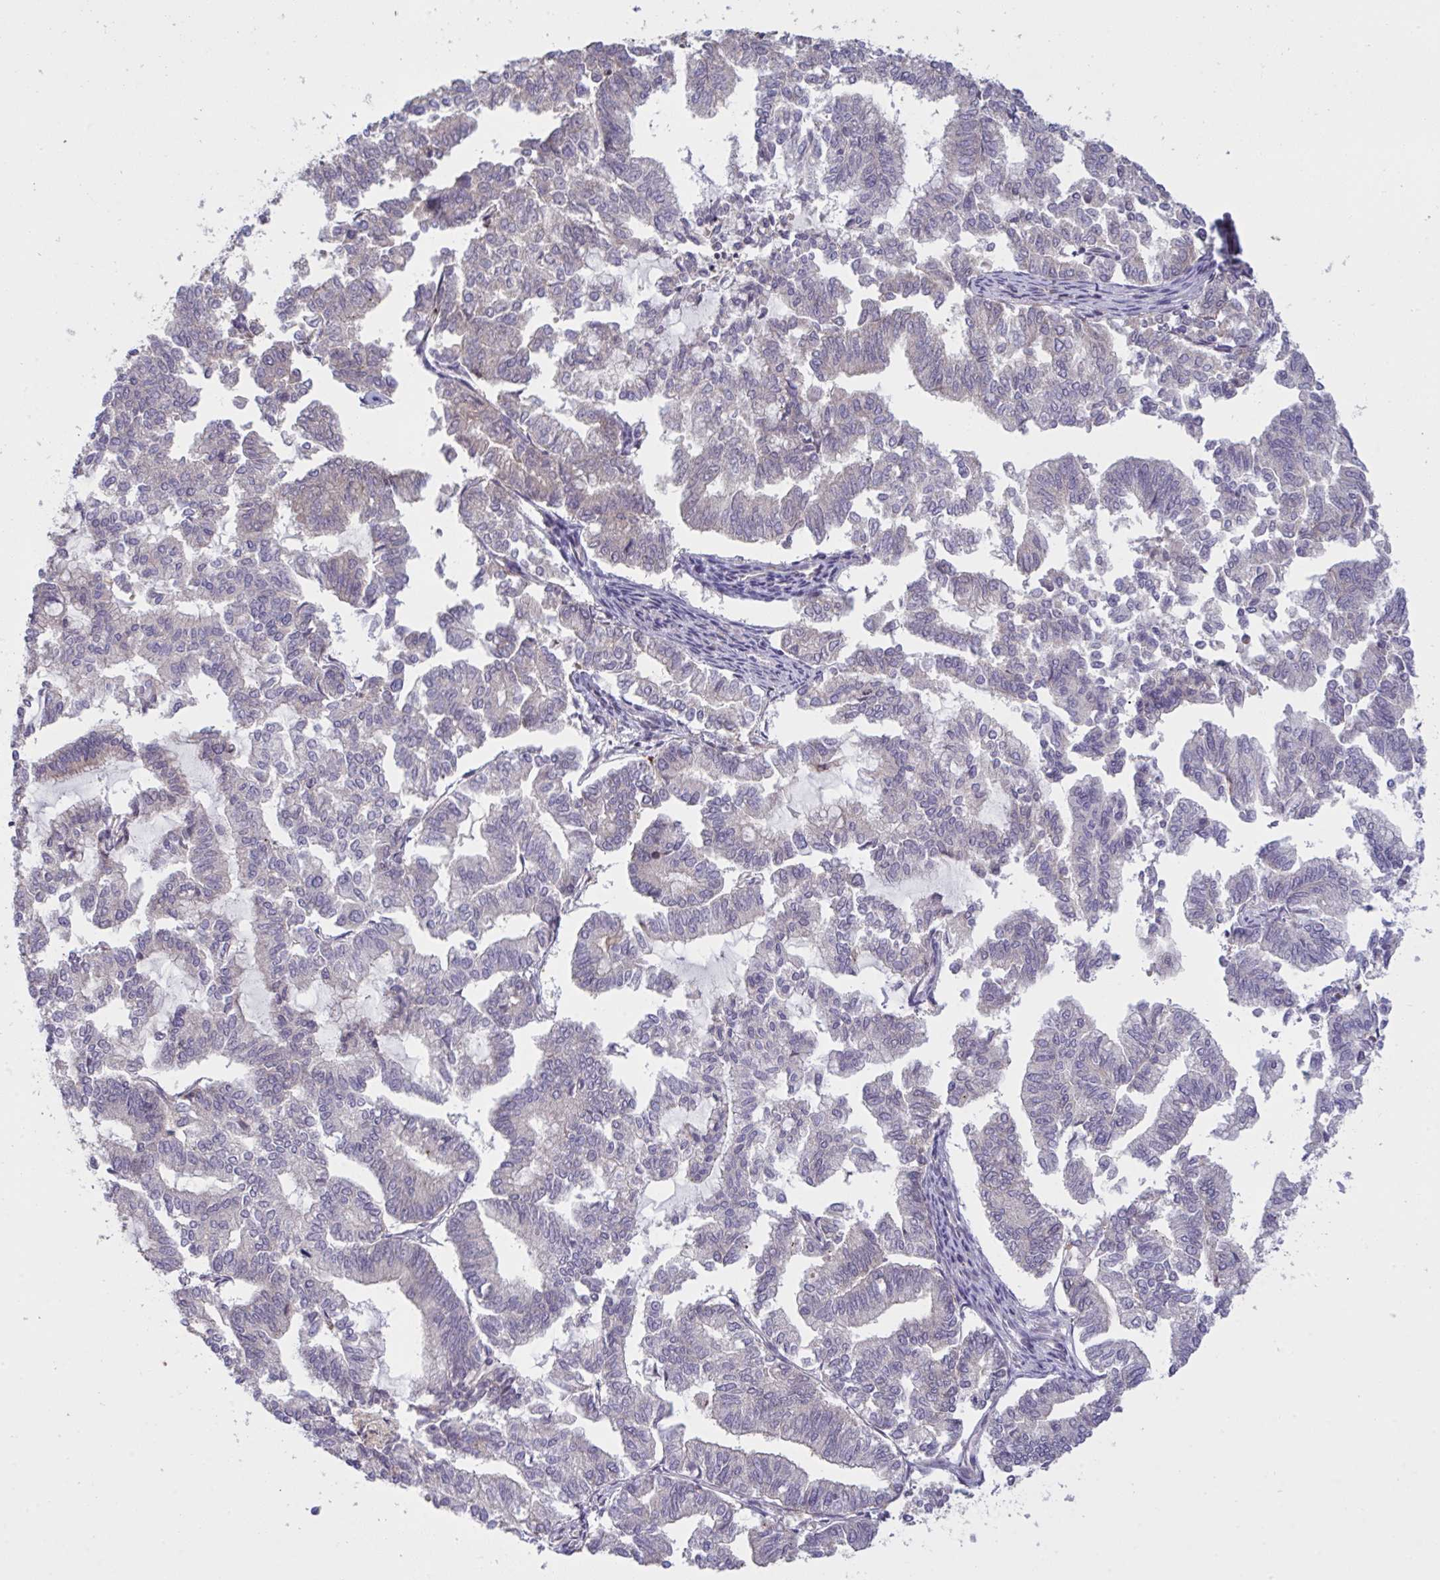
{"staining": {"intensity": "weak", "quantity": "<25%", "location": "cytoplasmic/membranous"}, "tissue": "endometrial cancer", "cell_type": "Tumor cells", "image_type": "cancer", "snomed": [{"axis": "morphology", "description": "Adenocarcinoma, NOS"}, {"axis": "topography", "description": "Endometrium"}], "caption": "Immunohistochemistry (IHC) photomicrograph of endometrial adenocarcinoma stained for a protein (brown), which demonstrates no expression in tumor cells.", "gene": "MICOS10", "patient": {"sex": "female", "age": 79}}